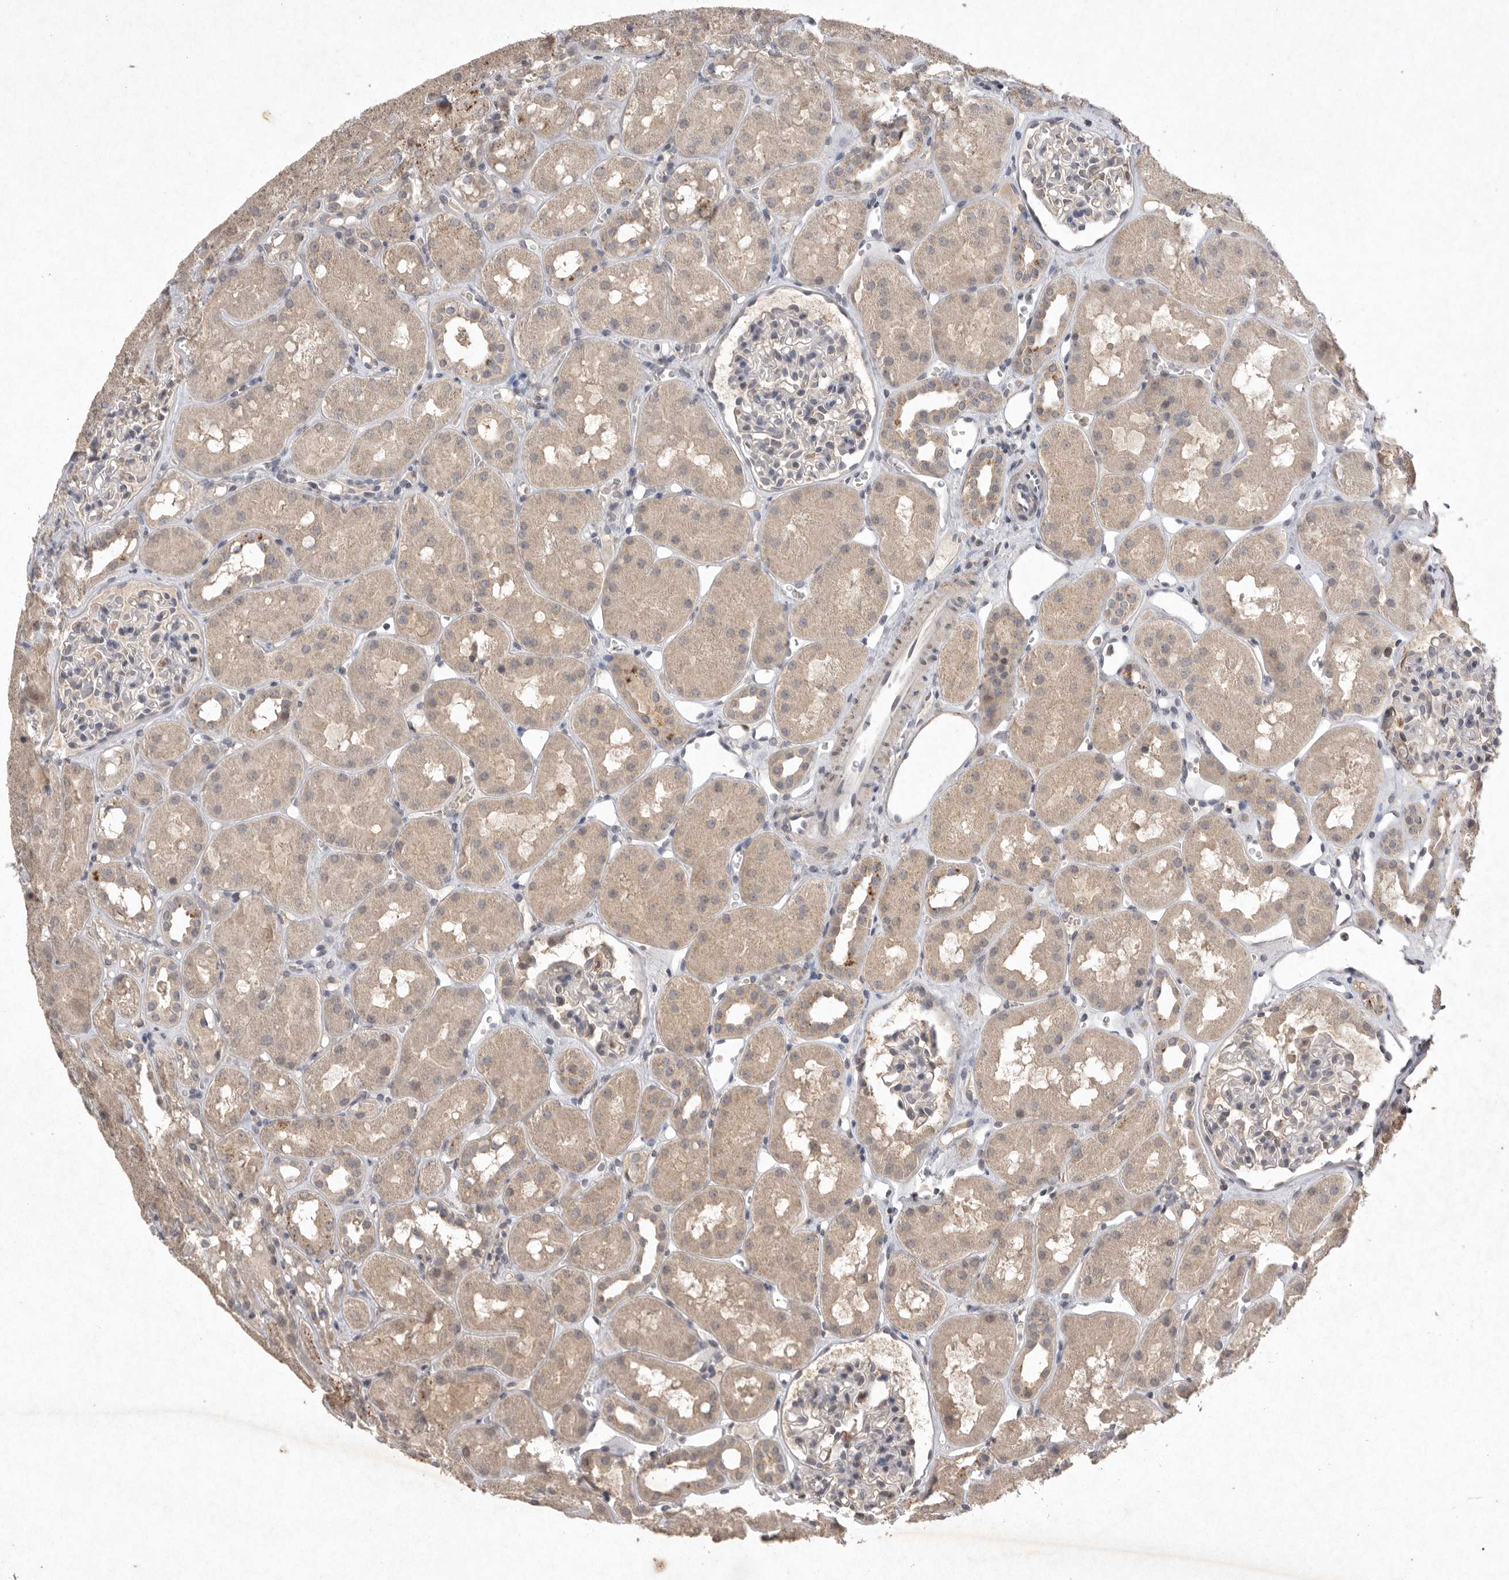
{"staining": {"intensity": "weak", "quantity": "<25%", "location": "cytoplasmic/membranous,nuclear"}, "tissue": "kidney", "cell_type": "Cells in glomeruli", "image_type": "normal", "snomed": [{"axis": "morphology", "description": "Normal tissue, NOS"}, {"axis": "topography", "description": "Kidney"}], "caption": "Immunohistochemical staining of normal human kidney demonstrates no significant staining in cells in glomeruli.", "gene": "APLNR", "patient": {"sex": "male", "age": 16}}